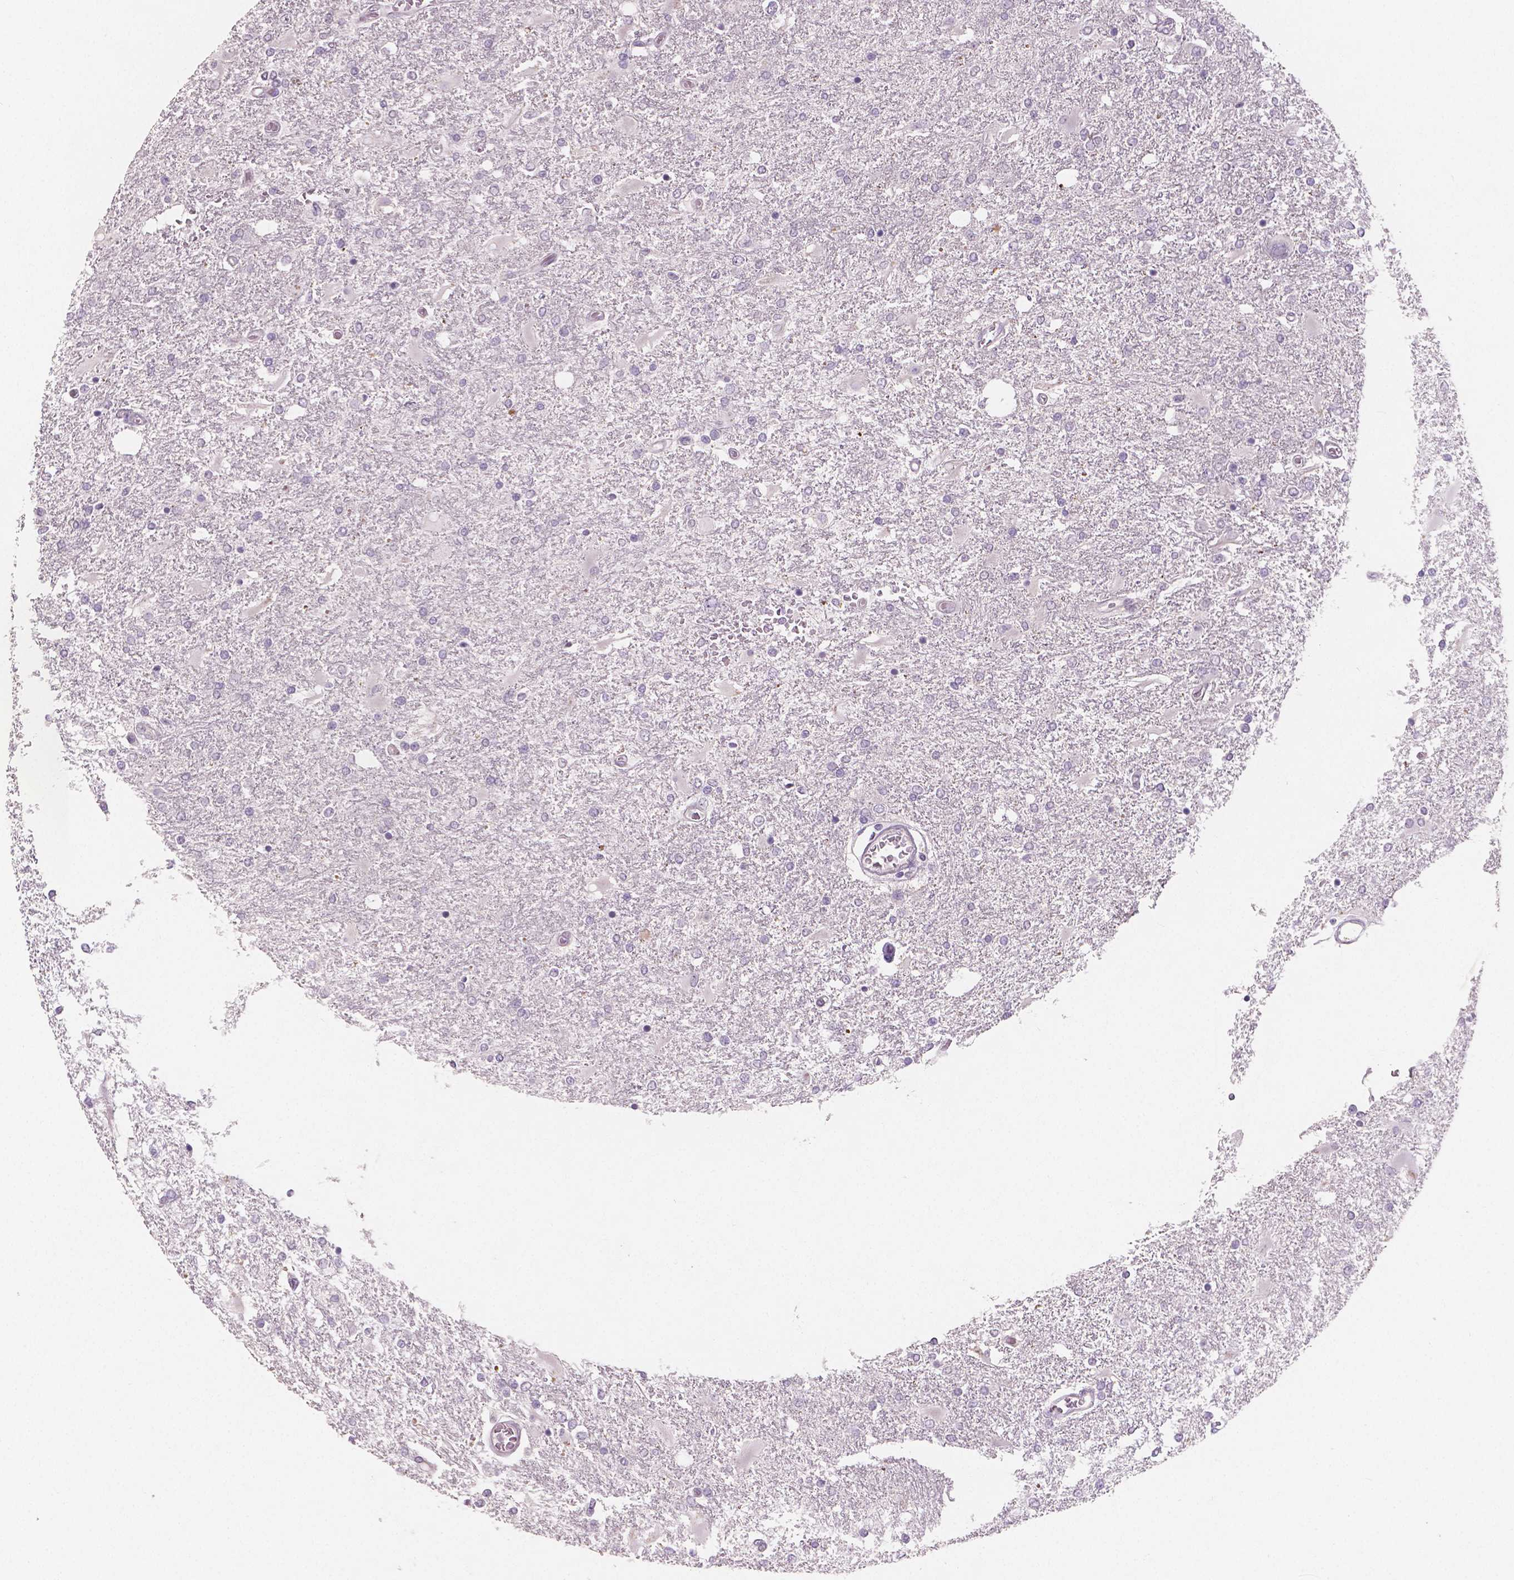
{"staining": {"intensity": "negative", "quantity": "none", "location": "none"}, "tissue": "glioma", "cell_type": "Tumor cells", "image_type": "cancer", "snomed": [{"axis": "morphology", "description": "Glioma, malignant, High grade"}, {"axis": "topography", "description": "Cerebral cortex"}], "caption": "Micrograph shows no significant protein expression in tumor cells of malignant glioma (high-grade).", "gene": "APOA4", "patient": {"sex": "male", "age": 79}}